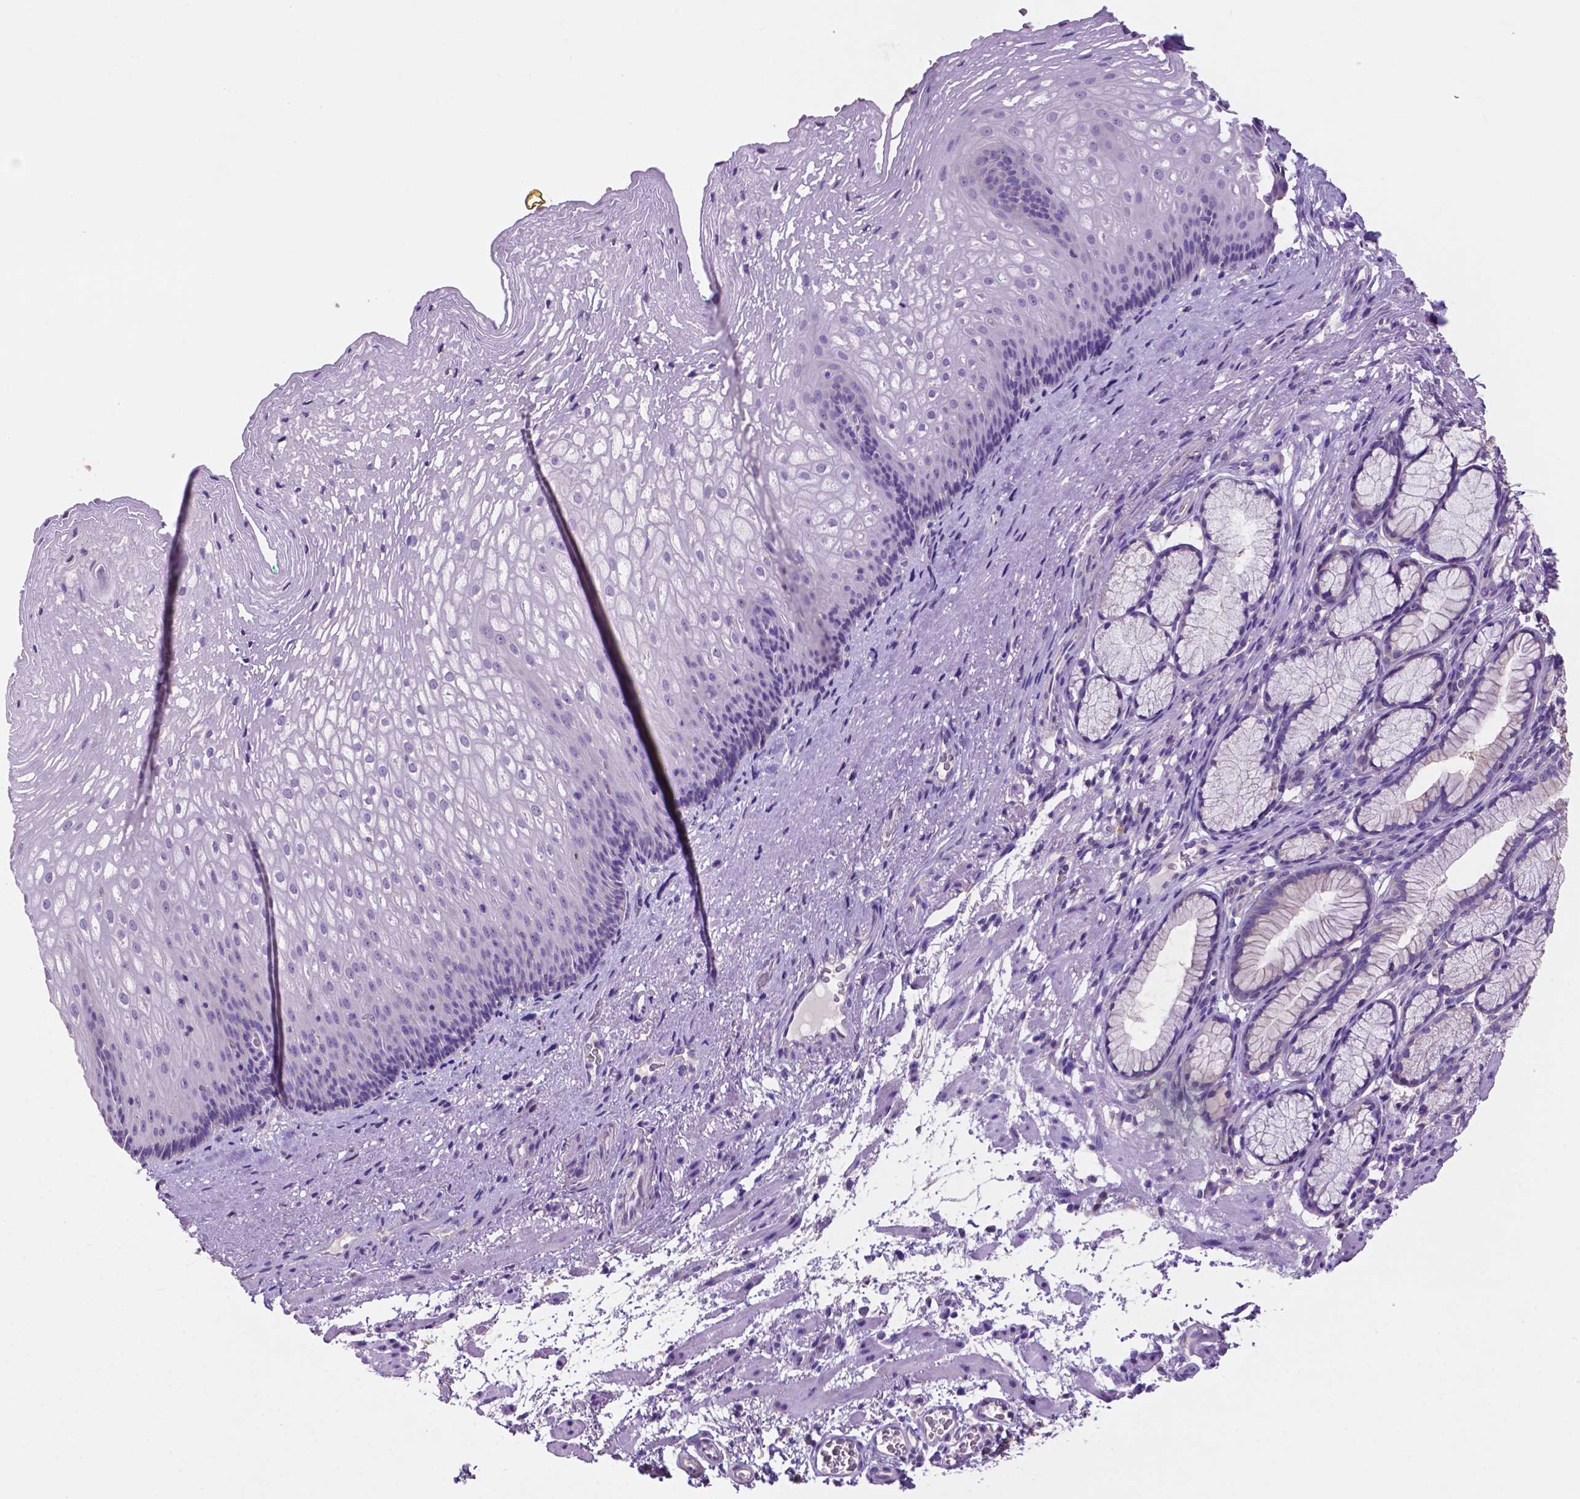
{"staining": {"intensity": "negative", "quantity": "none", "location": "none"}, "tissue": "esophagus", "cell_type": "Squamous epithelial cells", "image_type": "normal", "snomed": [{"axis": "morphology", "description": "Normal tissue, NOS"}, {"axis": "topography", "description": "Esophagus"}], "caption": "Human esophagus stained for a protein using immunohistochemistry (IHC) displays no expression in squamous epithelial cells.", "gene": "PRPS2", "patient": {"sex": "male", "age": 76}}